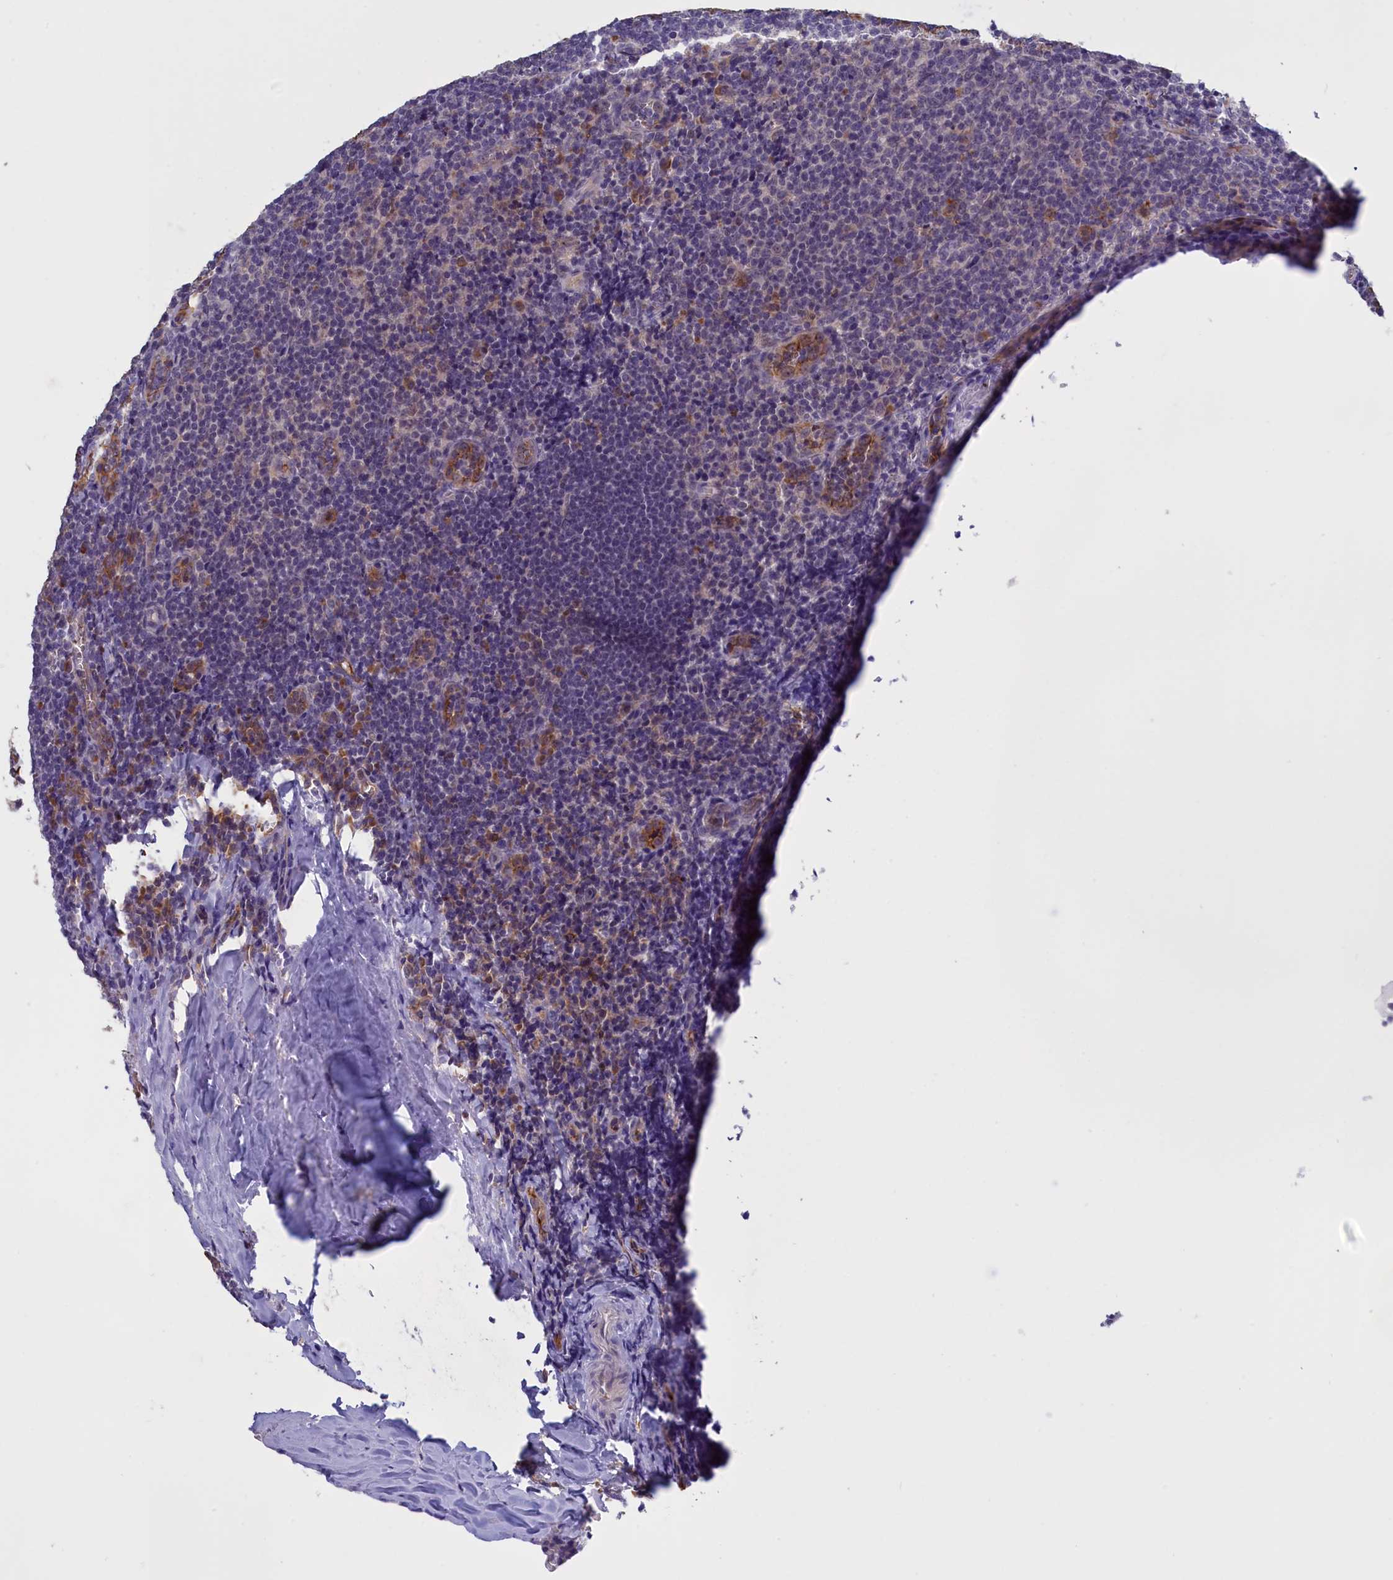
{"staining": {"intensity": "negative", "quantity": "none", "location": "none"}, "tissue": "tonsil", "cell_type": "Germinal center cells", "image_type": "normal", "snomed": [{"axis": "morphology", "description": "Normal tissue, NOS"}, {"axis": "topography", "description": "Tonsil"}], "caption": "Photomicrograph shows no protein expression in germinal center cells of unremarkable tonsil.", "gene": "COL19A1", "patient": {"sex": "male", "age": 27}}